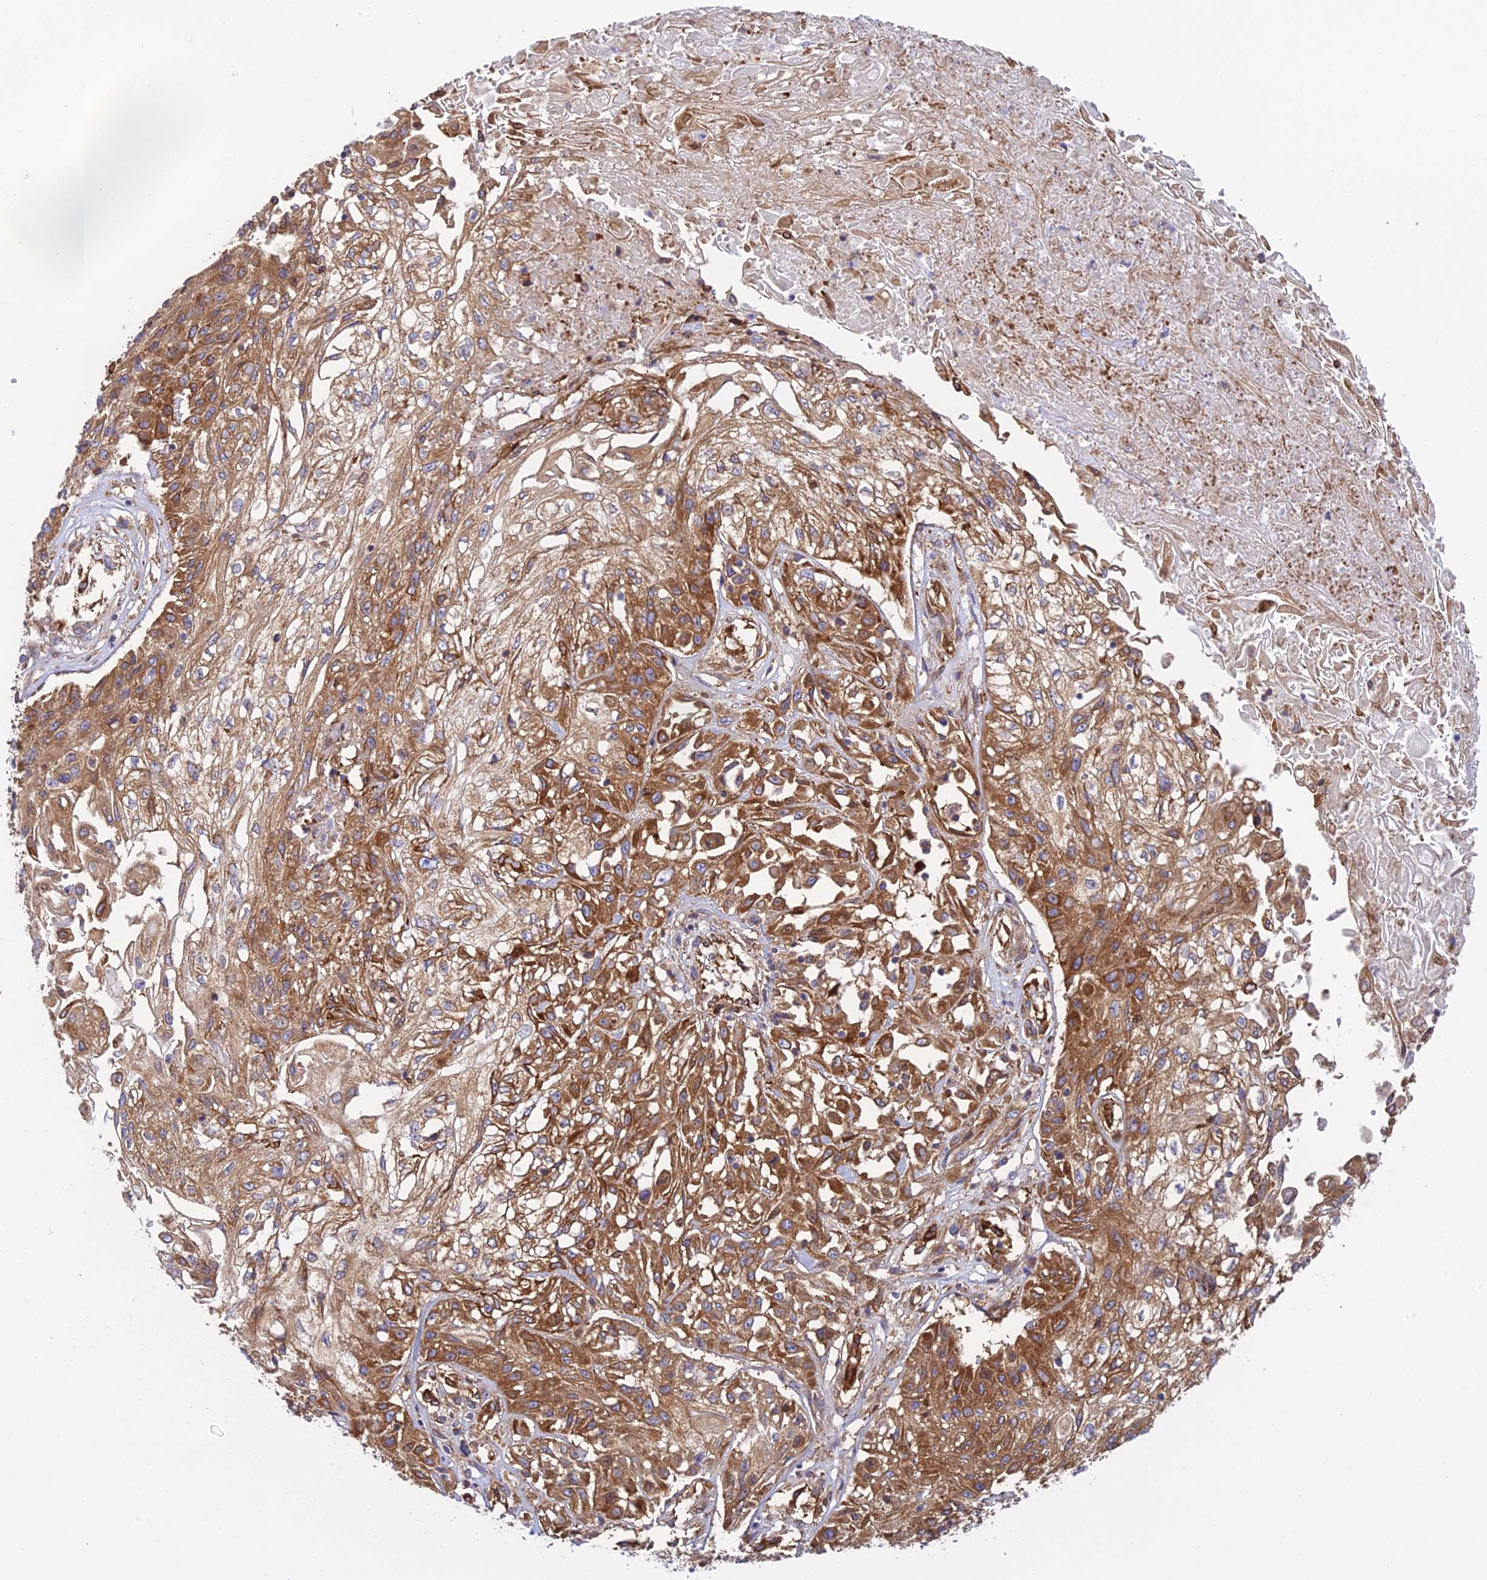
{"staining": {"intensity": "moderate", "quantity": ">75%", "location": "cytoplasmic/membranous"}, "tissue": "skin cancer", "cell_type": "Tumor cells", "image_type": "cancer", "snomed": [{"axis": "morphology", "description": "Squamous cell carcinoma, NOS"}, {"axis": "morphology", "description": "Squamous cell carcinoma, metastatic, NOS"}, {"axis": "topography", "description": "Skin"}, {"axis": "topography", "description": "Lymph node"}], "caption": "This is an image of IHC staining of skin cancer, which shows moderate expression in the cytoplasmic/membranous of tumor cells.", "gene": "CCDC69", "patient": {"sex": "male", "age": 75}}